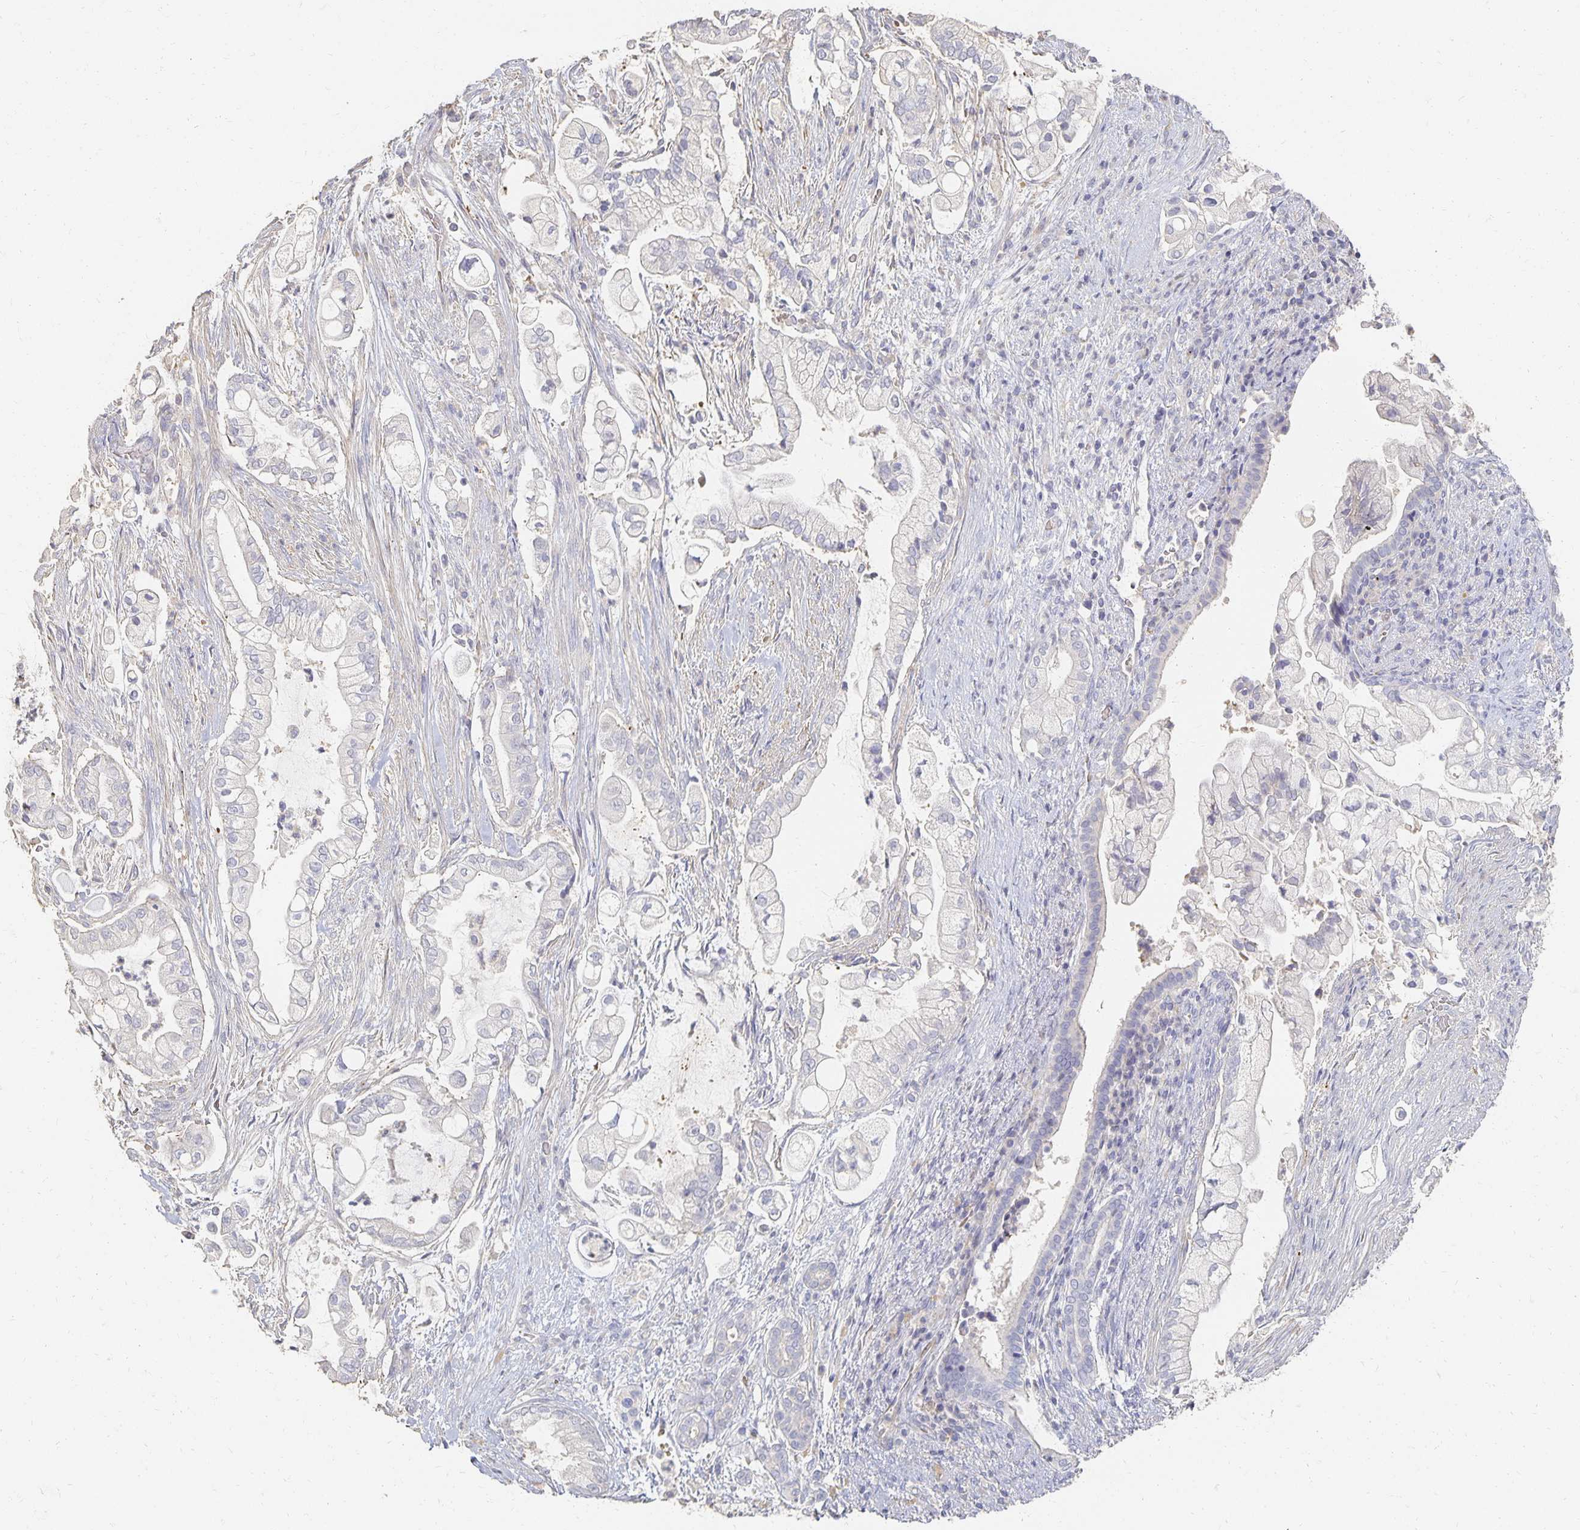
{"staining": {"intensity": "negative", "quantity": "none", "location": "none"}, "tissue": "pancreatic cancer", "cell_type": "Tumor cells", "image_type": "cancer", "snomed": [{"axis": "morphology", "description": "Adenocarcinoma, NOS"}, {"axis": "topography", "description": "Pancreas"}], "caption": "Immunohistochemistry (IHC) of pancreatic cancer exhibits no positivity in tumor cells.", "gene": "CST6", "patient": {"sex": "female", "age": 69}}